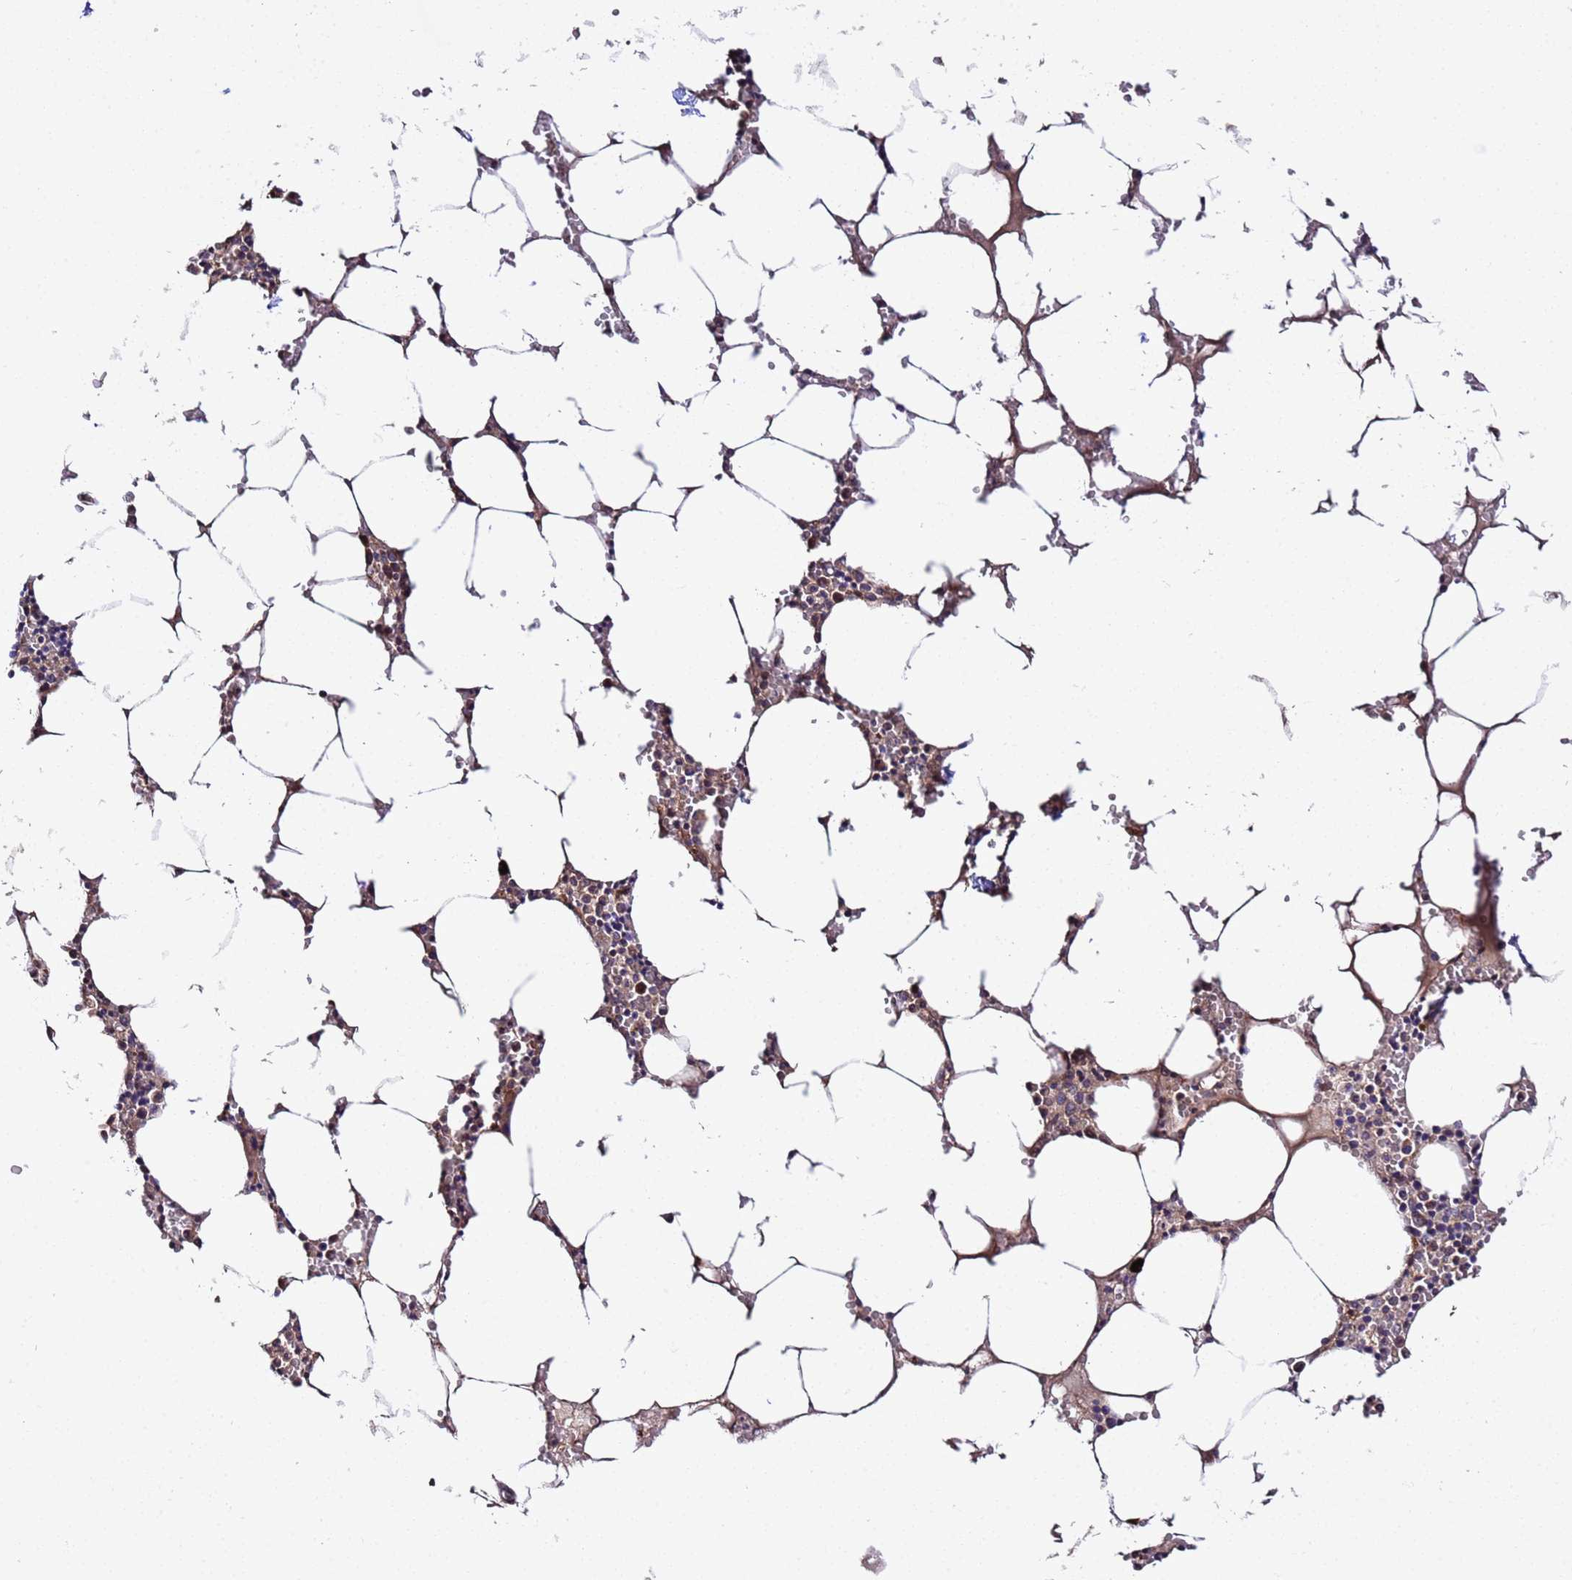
{"staining": {"intensity": "weak", "quantity": "25%-75%", "location": "cytoplasmic/membranous"}, "tissue": "bone marrow", "cell_type": "Hematopoietic cells", "image_type": "normal", "snomed": [{"axis": "morphology", "description": "Normal tissue, NOS"}, {"axis": "topography", "description": "Bone marrow"}], "caption": "Bone marrow stained with IHC reveals weak cytoplasmic/membranous expression in approximately 25%-75% of hematopoietic cells. (DAB IHC with brightfield microscopy, high magnification).", "gene": "PLXDC2", "patient": {"sex": "male", "age": 70}}